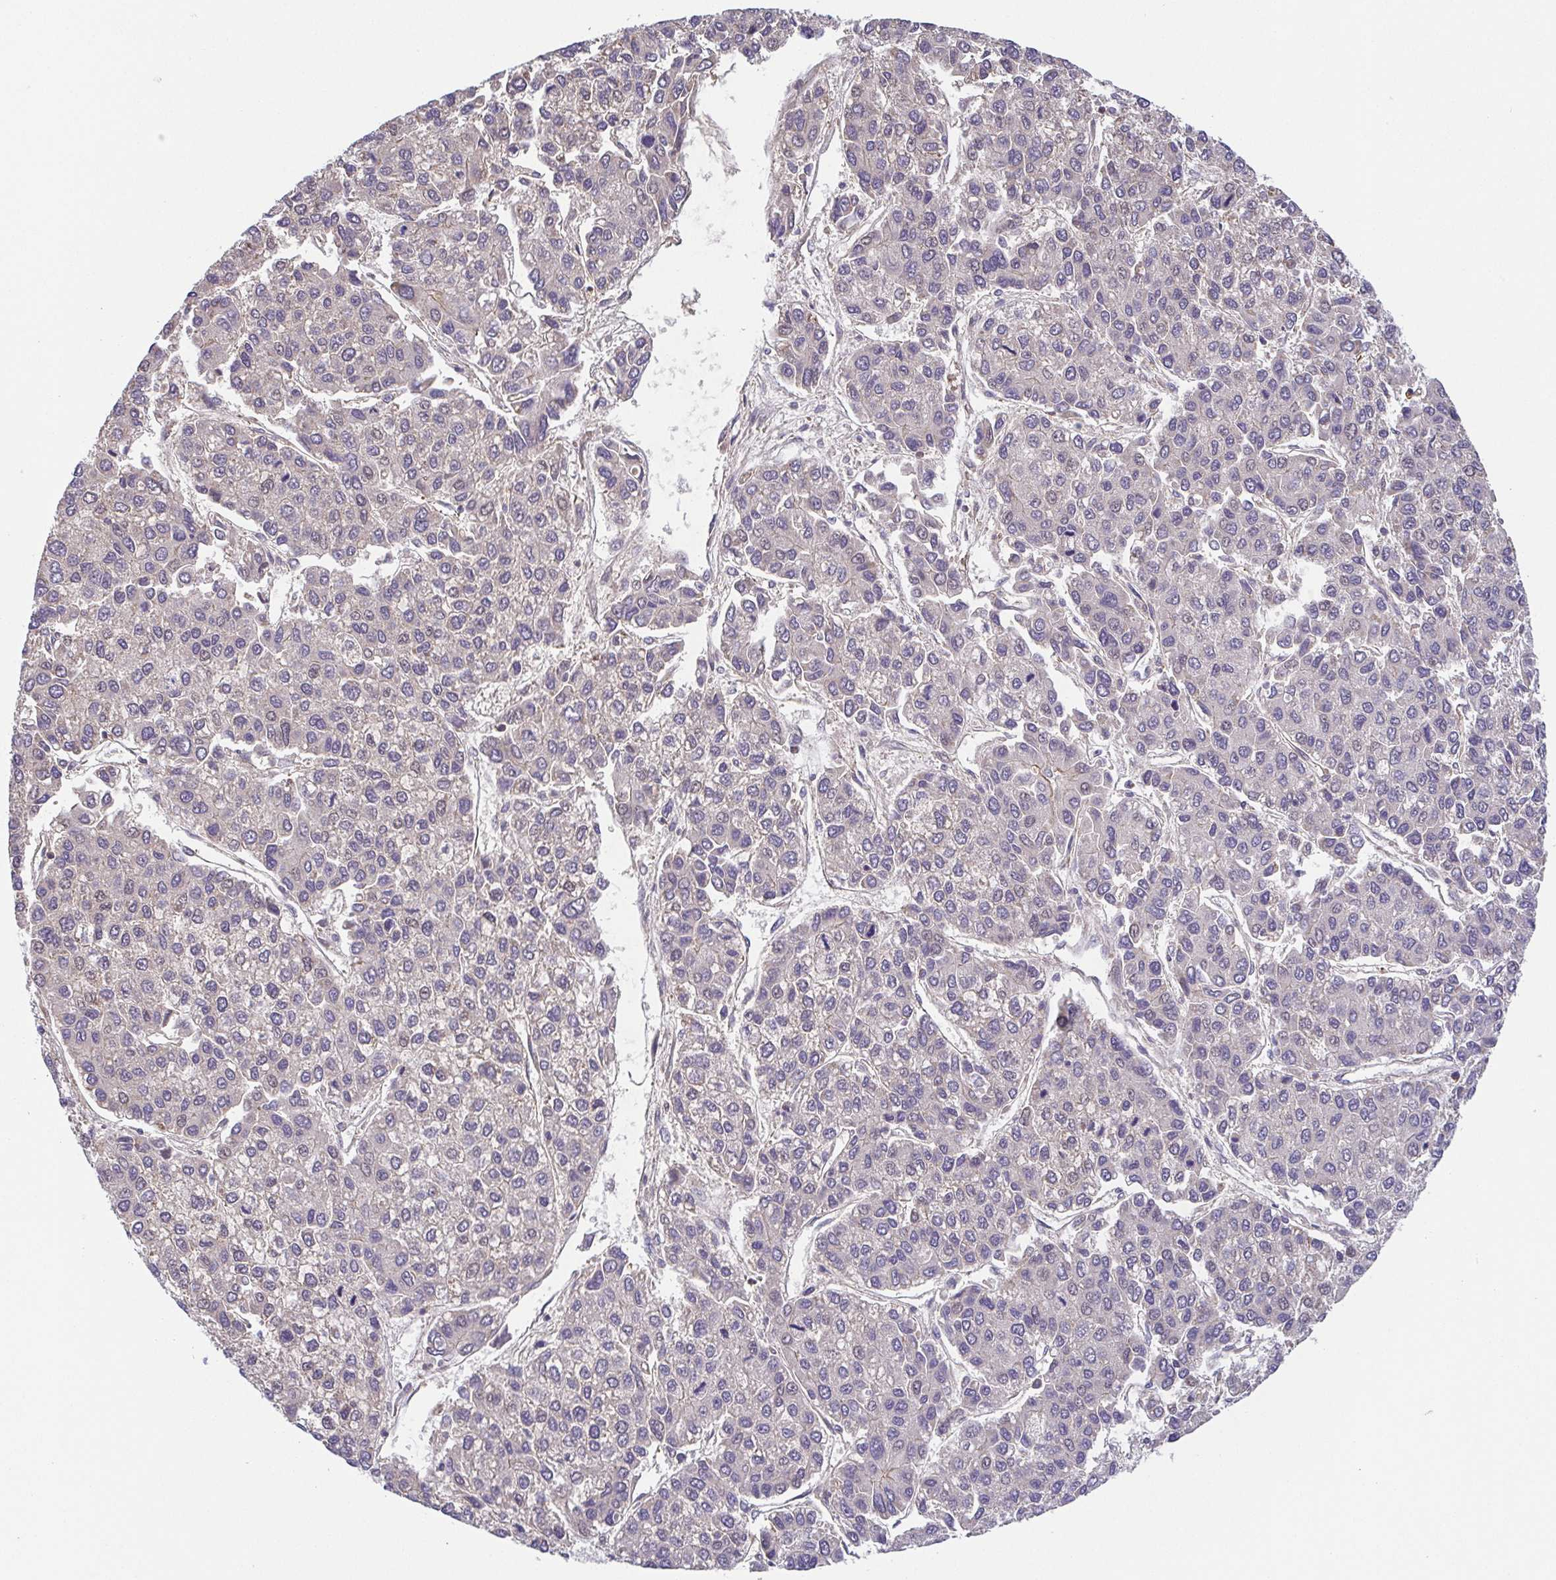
{"staining": {"intensity": "negative", "quantity": "none", "location": "none"}, "tissue": "liver cancer", "cell_type": "Tumor cells", "image_type": "cancer", "snomed": [{"axis": "morphology", "description": "Carcinoma, Hepatocellular, NOS"}, {"axis": "topography", "description": "Liver"}], "caption": "Image shows no protein staining in tumor cells of liver cancer tissue.", "gene": "PREPL", "patient": {"sex": "female", "age": 66}}